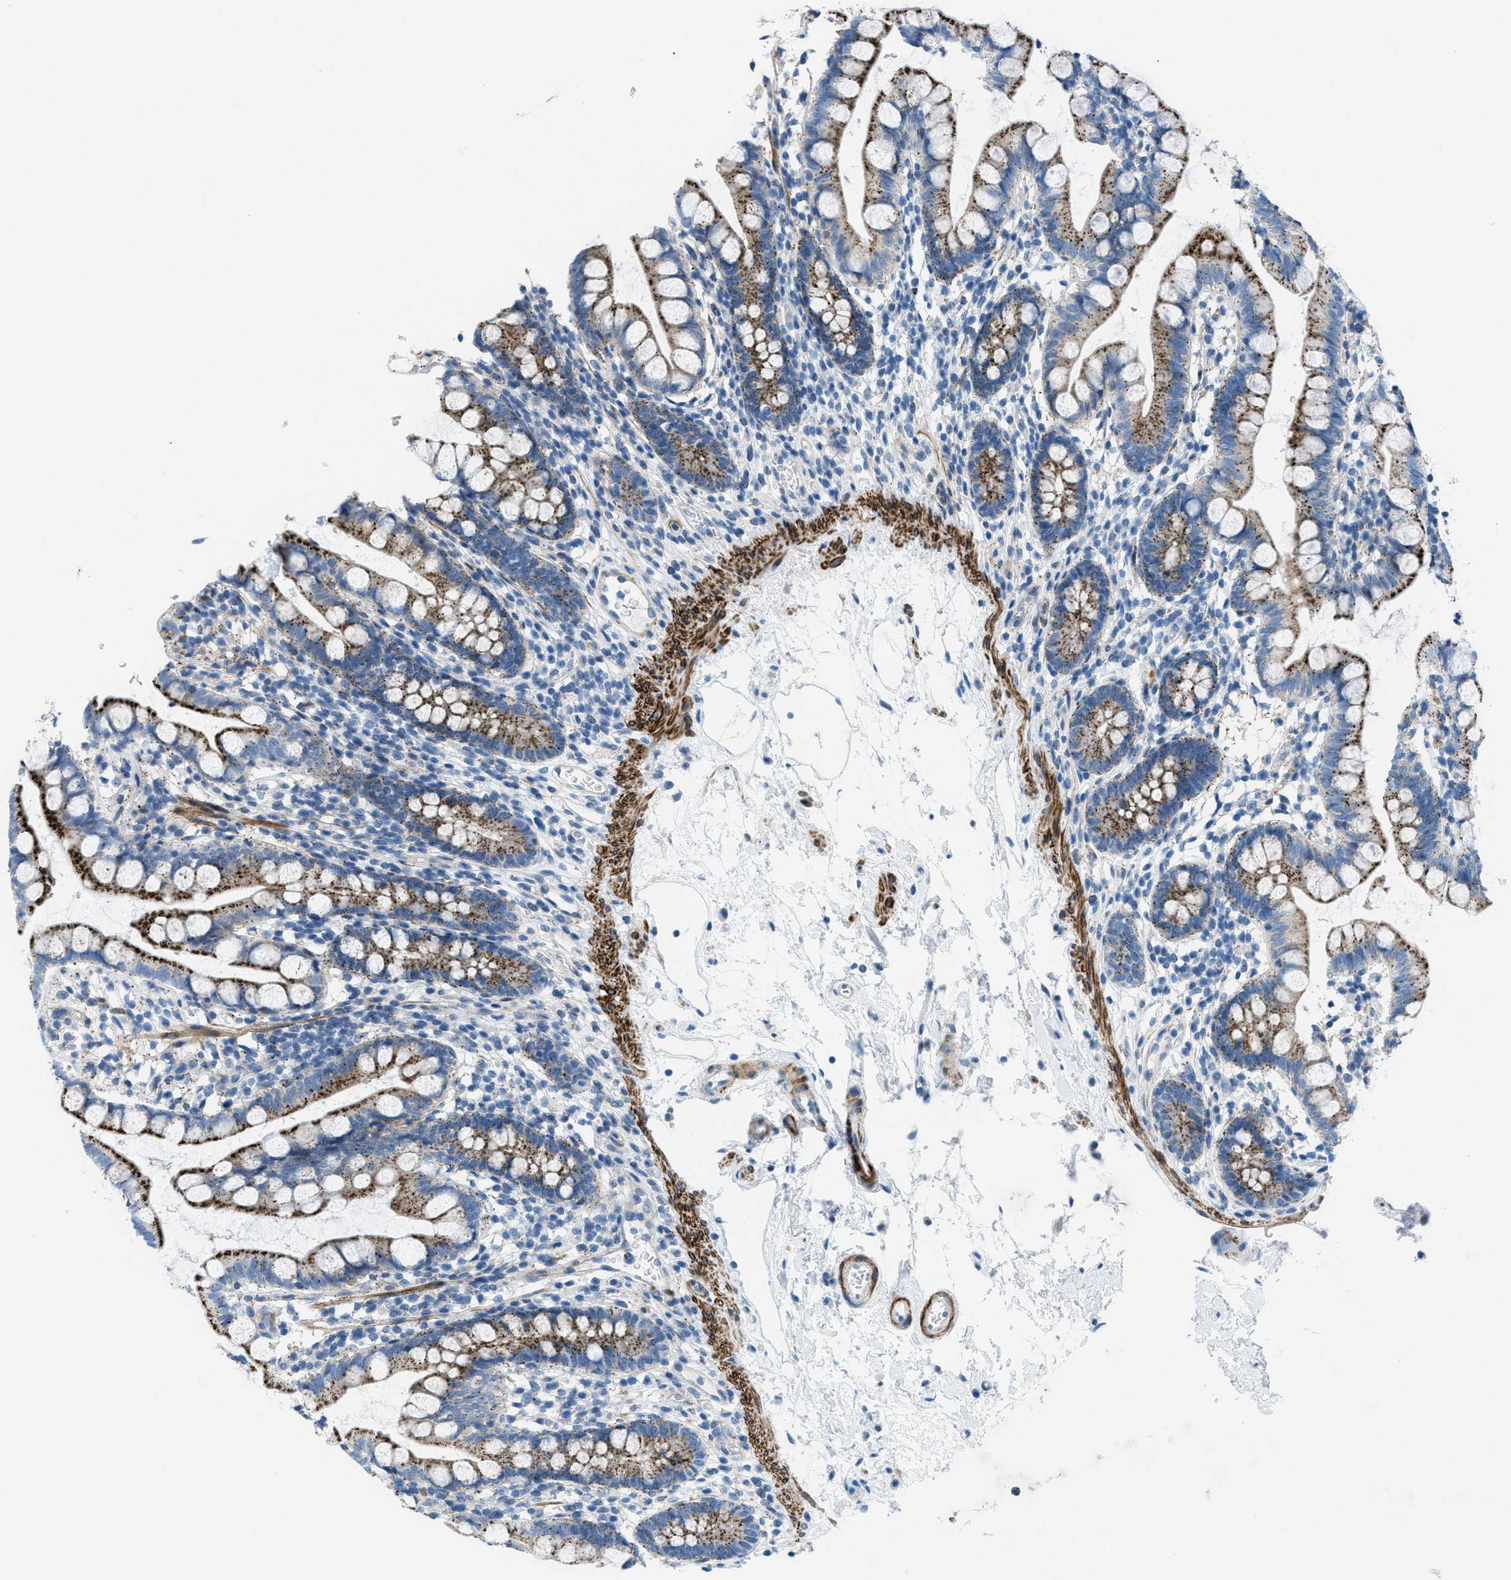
{"staining": {"intensity": "strong", "quantity": ">75%", "location": "cytoplasmic/membranous"}, "tissue": "small intestine", "cell_type": "Glandular cells", "image_type": "normal", "snomed": [{"axis": "morphology", "description": "Normal tissue, NOS"}, {"axis": "topography", "description": "Small intestine"}], "caption": "Small intestine stained for a protein (brown) shows strong cytoplasmic/membranous positive staining in about >75% of glandular cells.", "gene": "MFSD13A", "patient": {"sex": "female", "age": 84}}